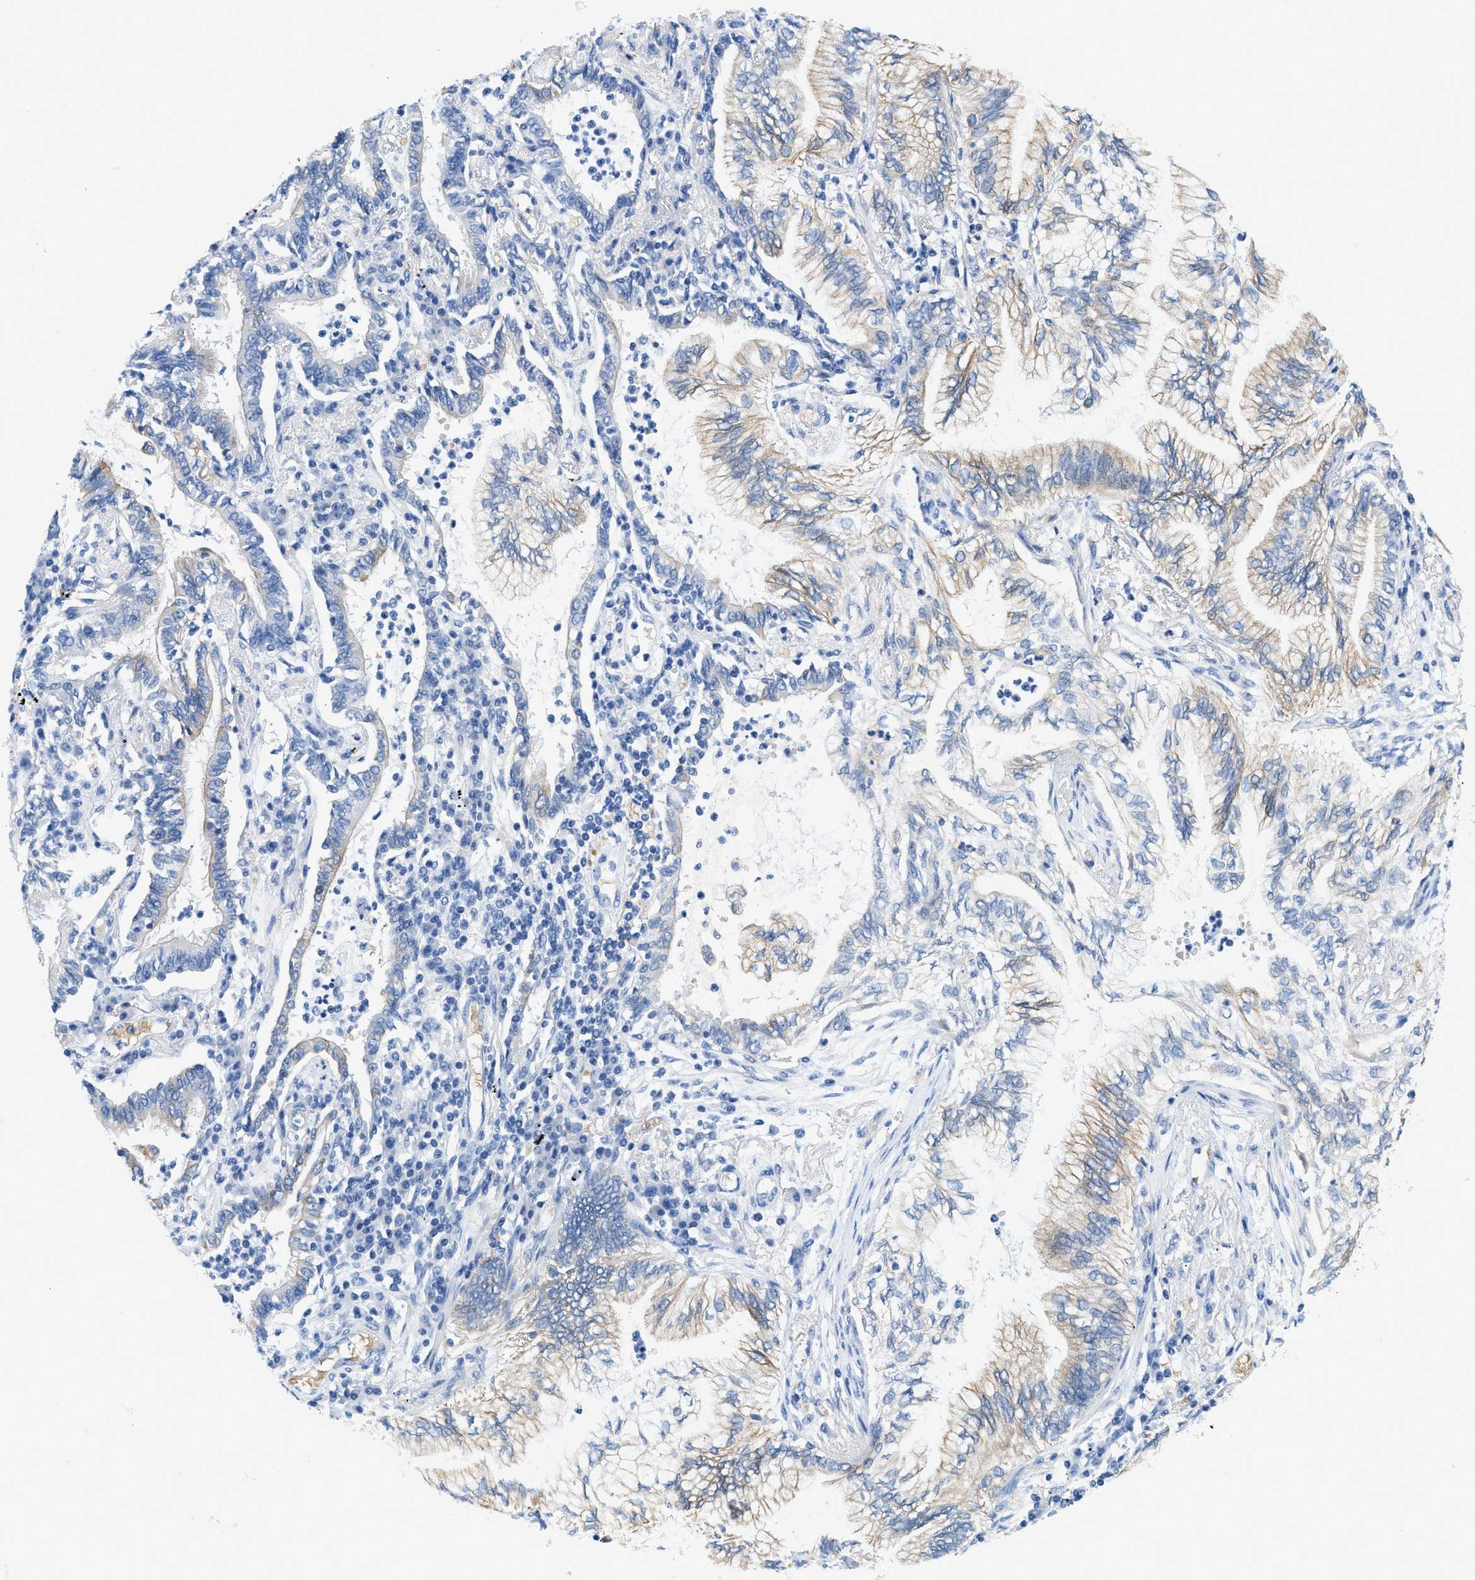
{"staining": {"intensity": "weak", "quantity": "25%-75%", "location": "cytoplasmic/membranous"}, "tissue": "lung cancer", "cell_type": "Tumor cells", "image_type": "cancer", "snomed": [{"axis": "morphology", "description": "Normal tissue, NOS"}, {"axis": "morphology", "description": "Adenocarcinoma, NOS"}, {"axis": "topography", "description": "Bronchus"}, {"axis": "topography", "description": "Lung"}], "caption": "Lung adenocarcinoma was stained to show a protein in brown. There is low levels of weak cytoplasmic/membranous expression in about 25%-75% of tumor cells.", "gene": "BPGM", "patient": {"sex": "female", "age": 70}}